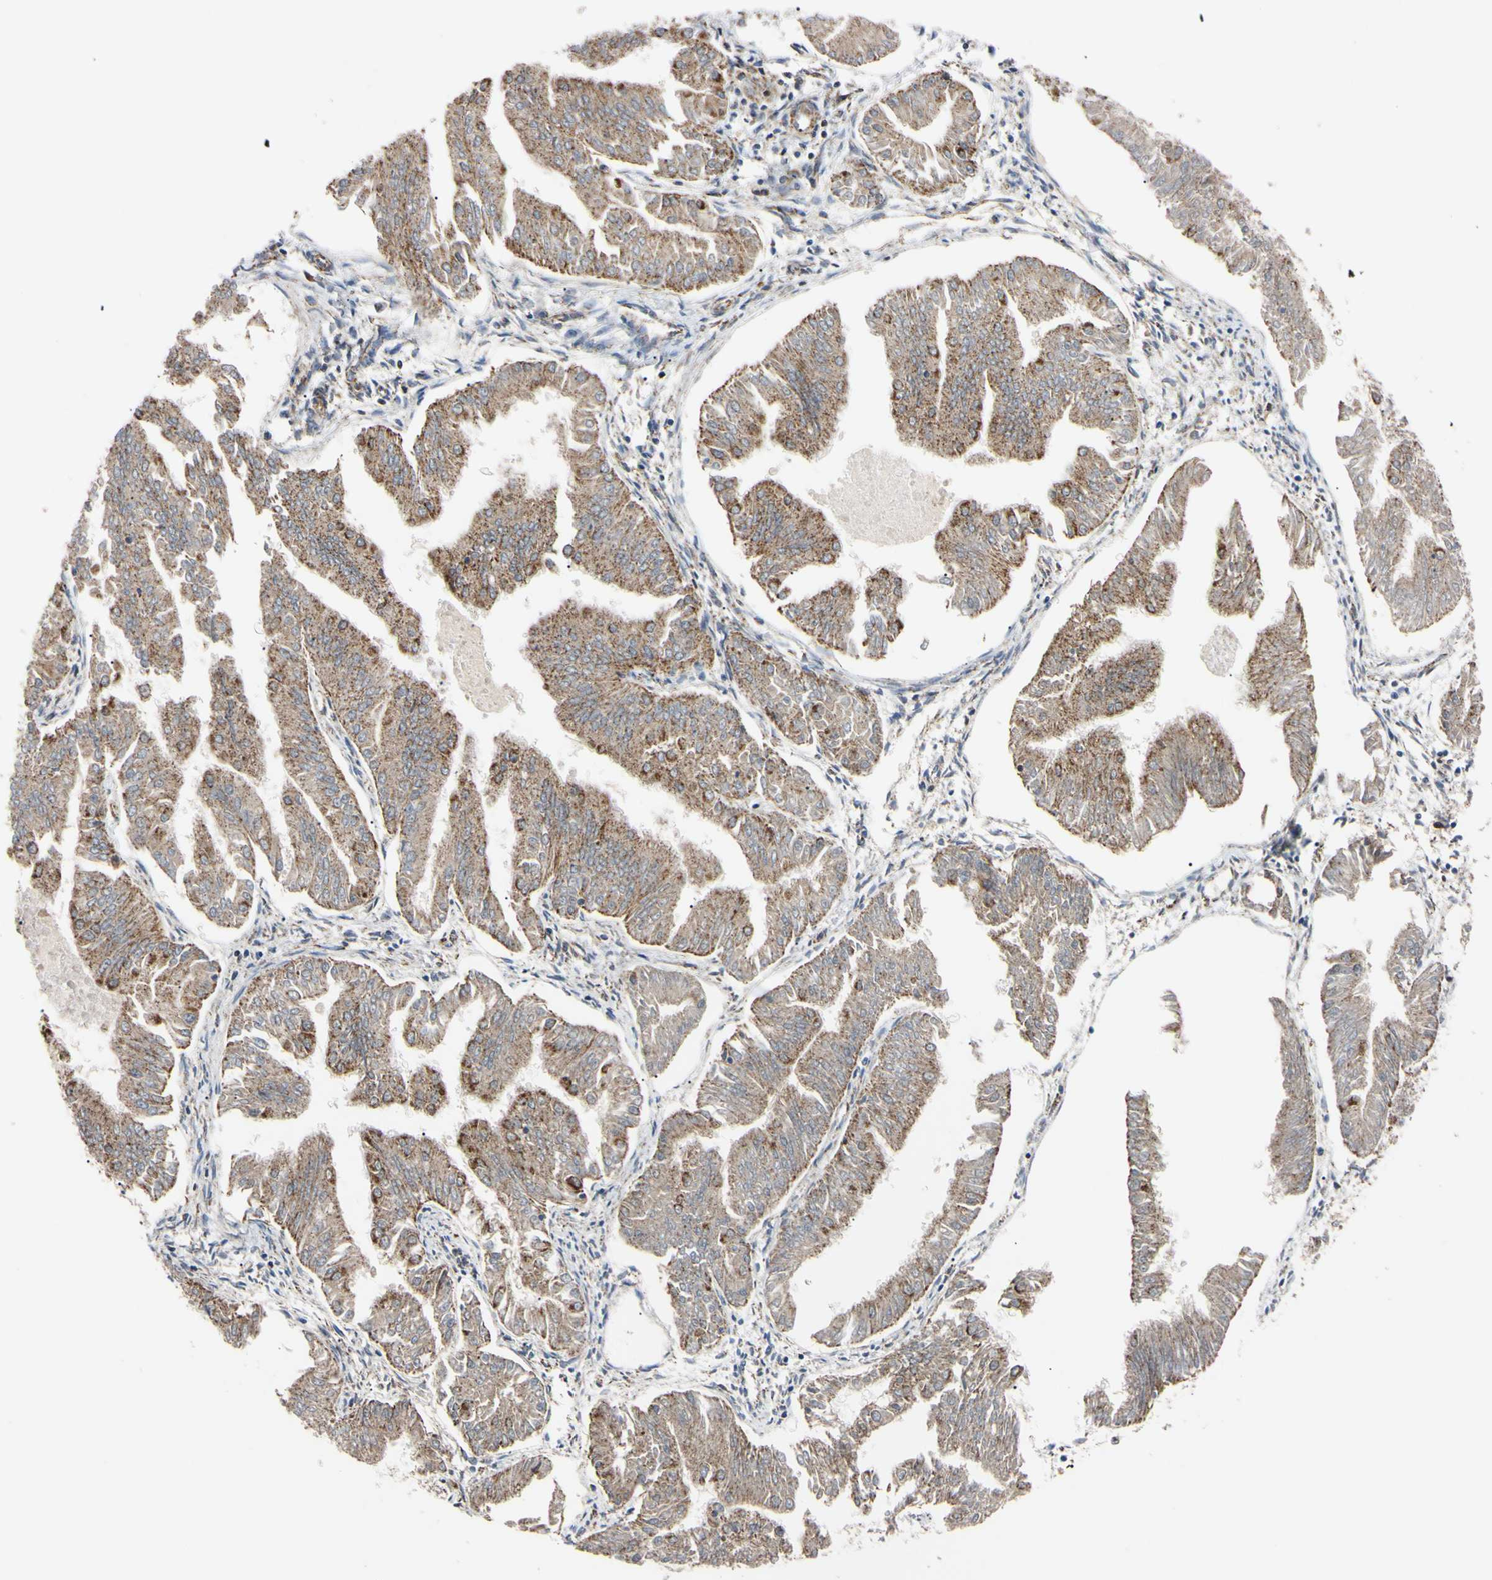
{"staining": {"intensity": "moderate", "quantity": ">75%", "location": "cytoplasmic/membranous"}, "tissue": "endometrial cancer", "cell_type": "Tumor cells", "image_type": "cancer", "snomed": [{"axis": "morphology", "description": "Adenocarcinoma, NOS"}, {"axis": "topography", "description": "Endometrium"}], "caption": "Immunohistochemical staining of adenocarcinoma (endometrial) shows medium levels of moderate cytoplasmic/membranous staining in about >75% of tumor cells.", "gene": "CLPP", "patient": {"sex": "female", "age": 53}}